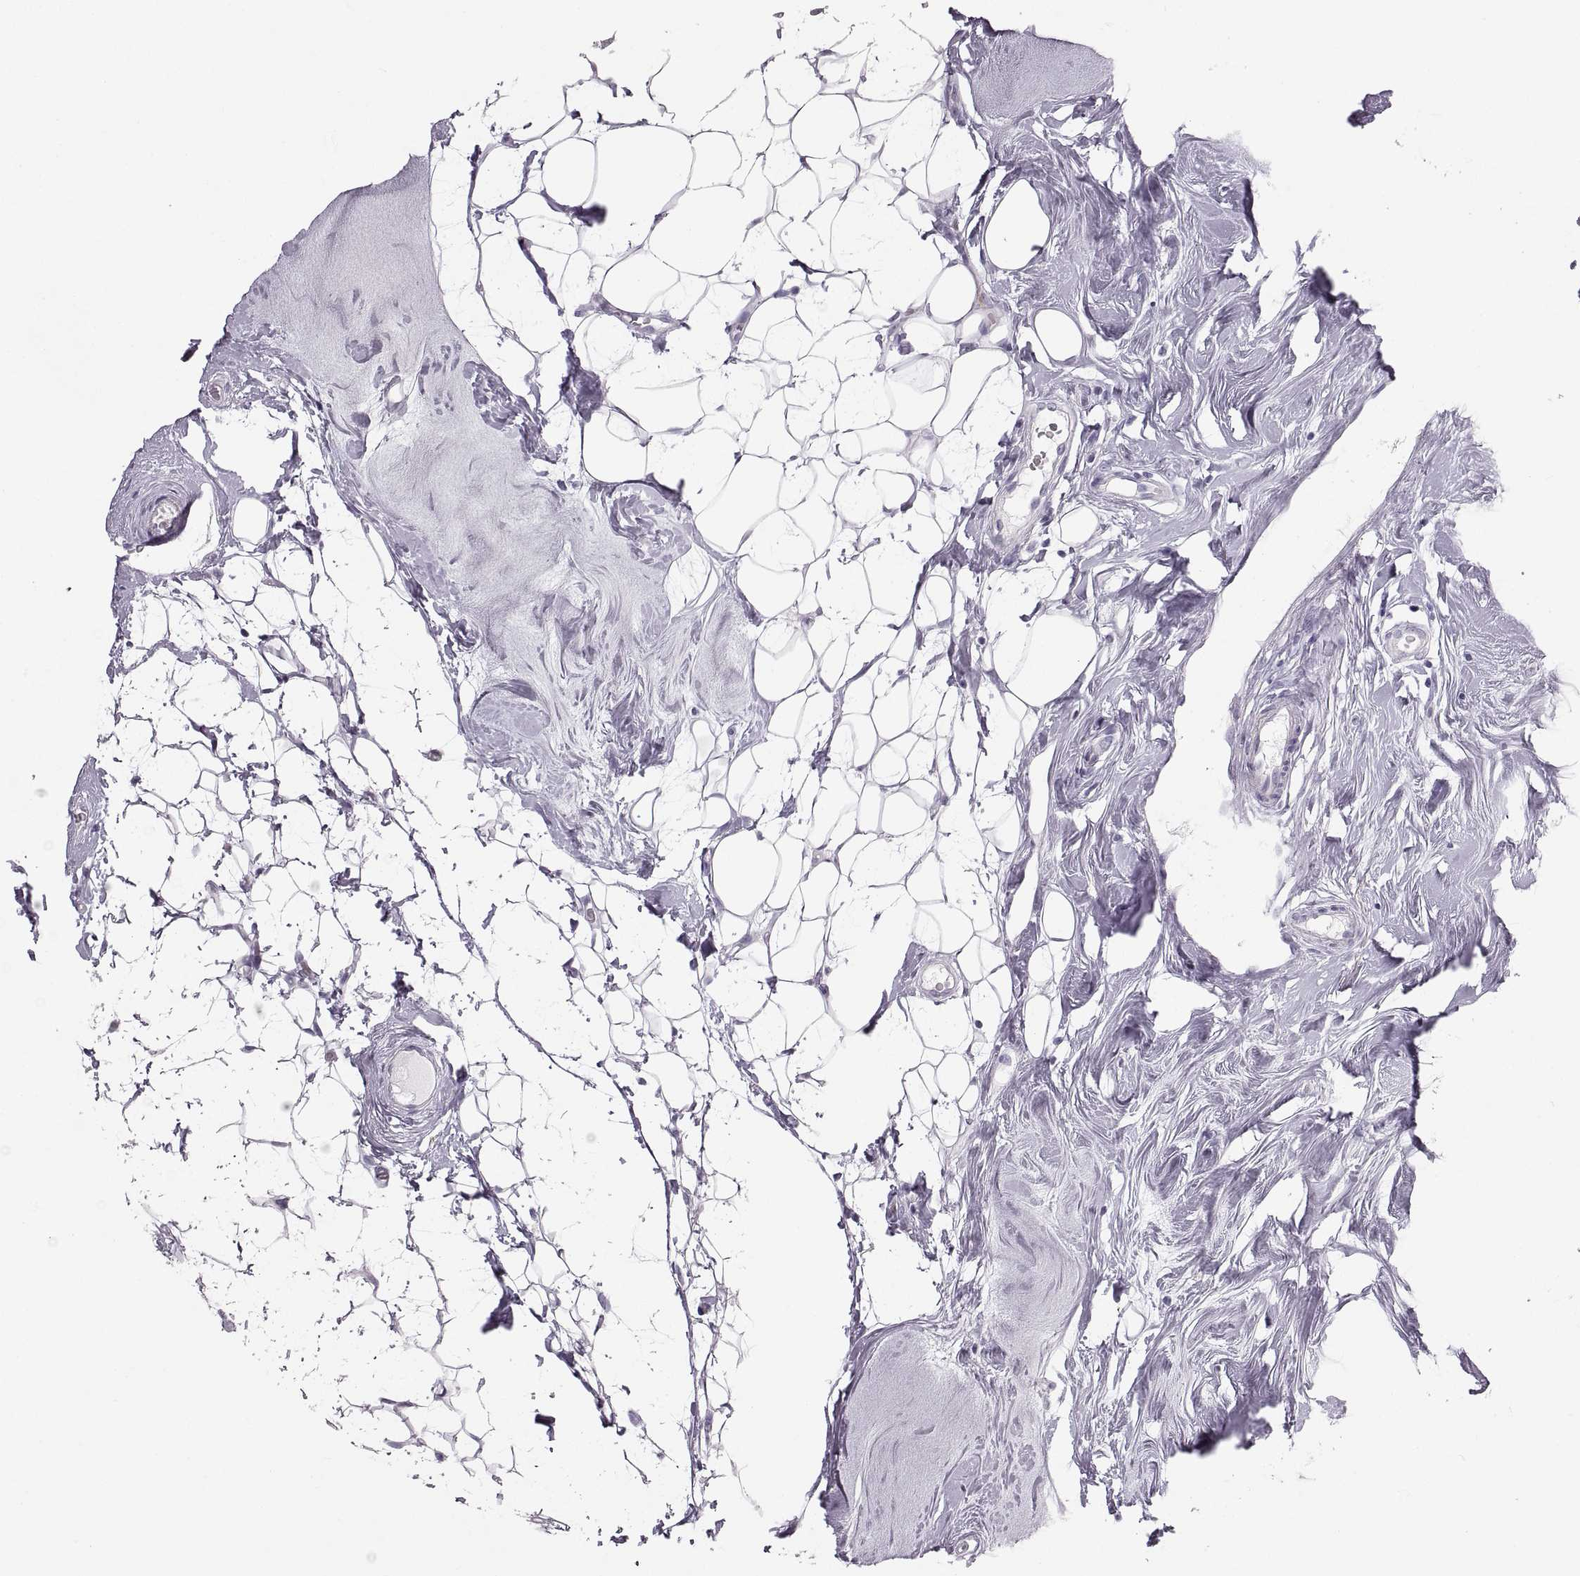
{"staining": {"intensity": "negative", "quantity": "none", "location": "none"}, "tissue": "breast cancer", "cell_type": "Tumor cells", "image_type": "cancer", "snomed": [{"axis": "morphology", "description": "Lobular carcinoma"}, {"axis": "topography", "description": "Breast"}], "caption": "An image of human breast cancer is negative for staining in tumor cells. (Immunohistochemistry (ihc), brightfield microscopy, high magnification).", "gene": "MILR1", "patient": {"sex": "female", "age": 49}}